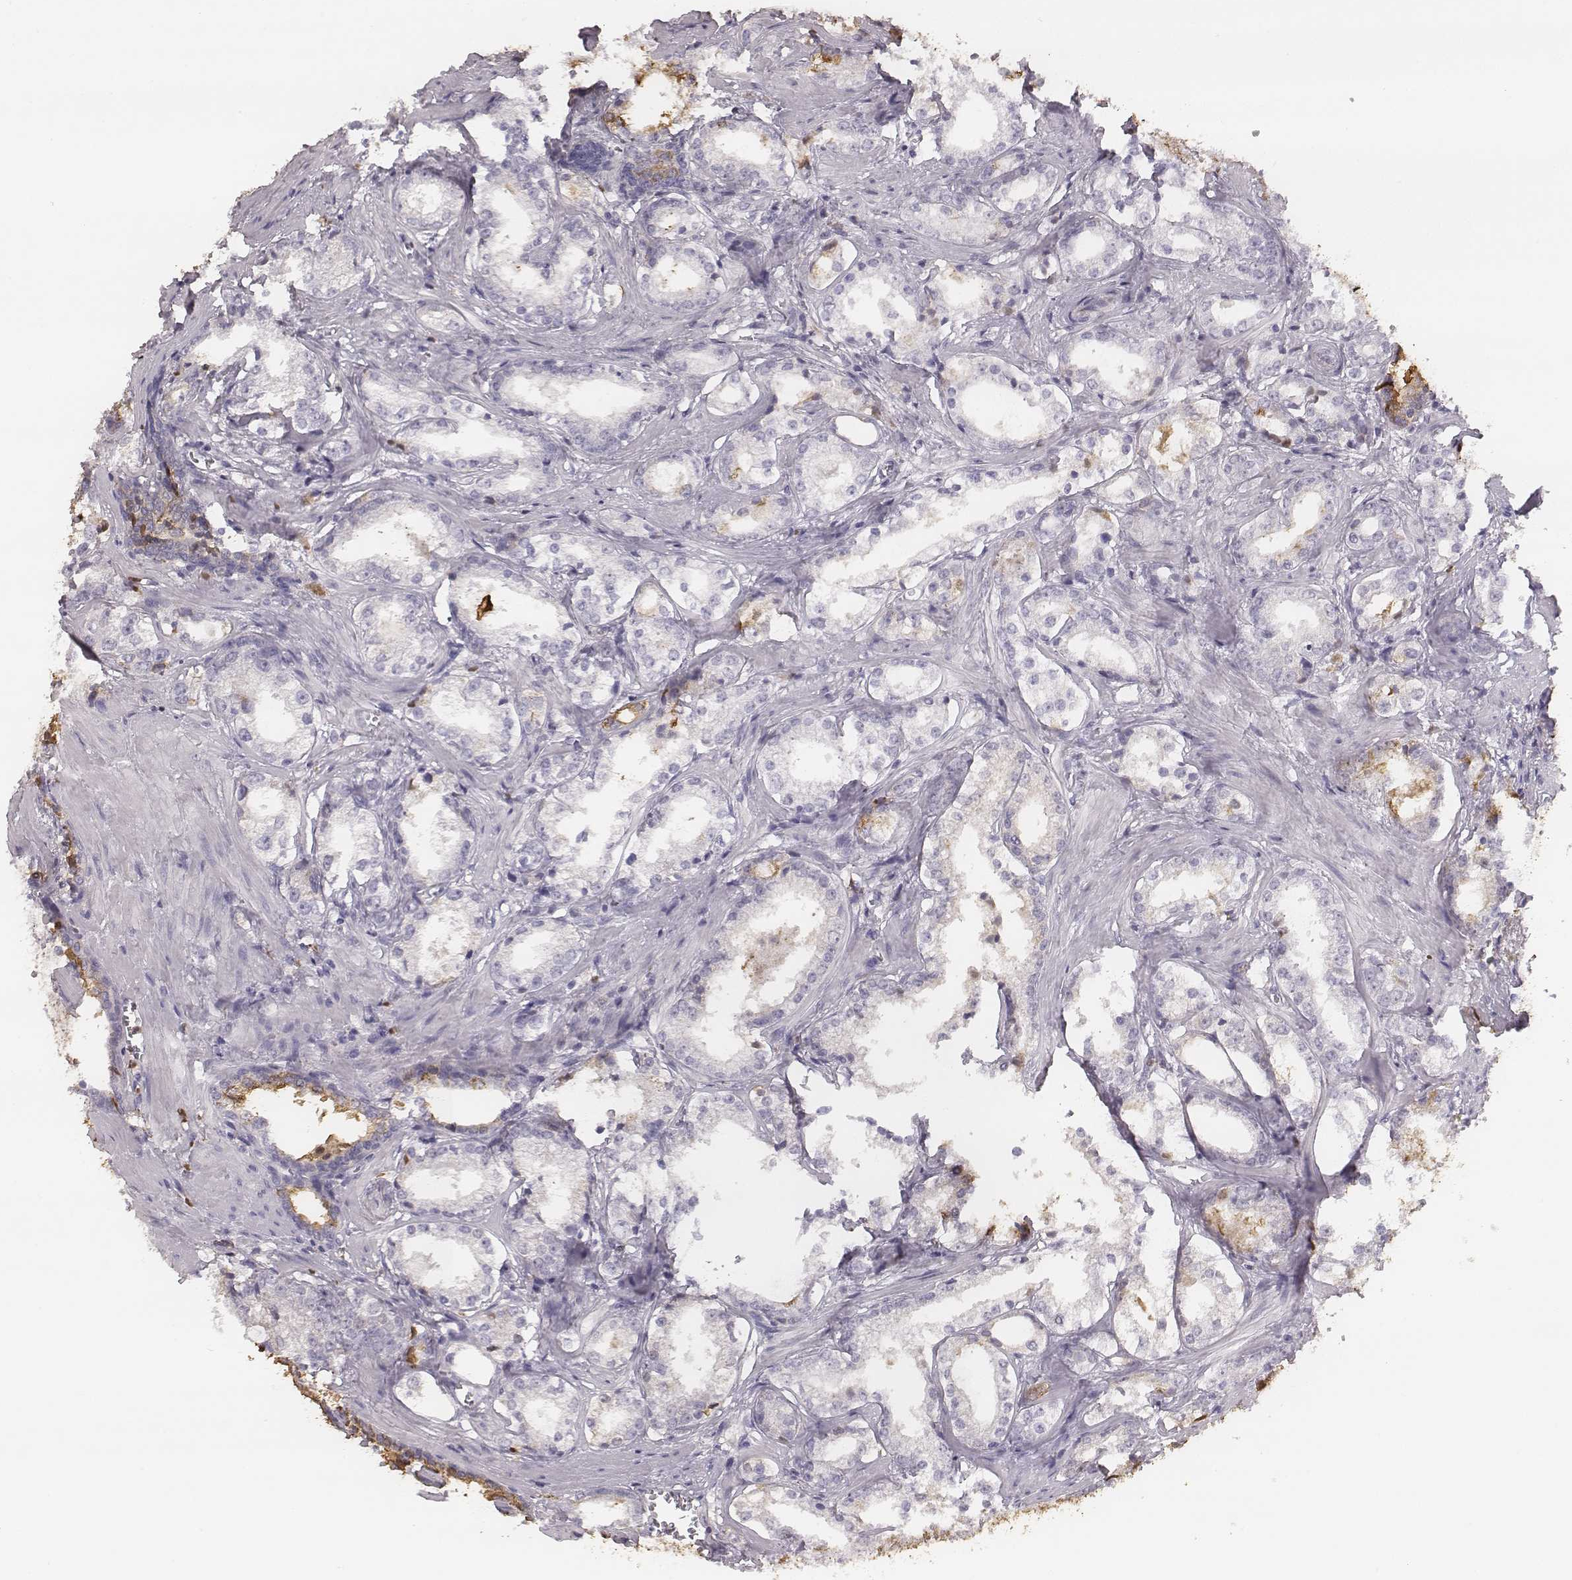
{"staining": {"intensity": "negative", "quantity": "none", "location": "none"}, "tissue": "prostate cancer", "cell_type": "Tumor cells", "image_type": "cancer", "snomed": [{"axis": "morphology", "description": "Adenocarcinoma, NOS"}, {"axis": "topography", "description": "Prostate and seminal vesicle, NOS"}], "caption": "This is a histopathology image of IHC staining of prostate cancer, which shows no positivity in tumor cells. The staining was performed using DAB (3,3'-diaminobenzidine) to visualize the protein expression in brown, while the nuclei were stained in blue with hematoxylin (Magnification: 20x).", "gene": "KCNJ12", "patient": {"sex": "male", "age": 63}}